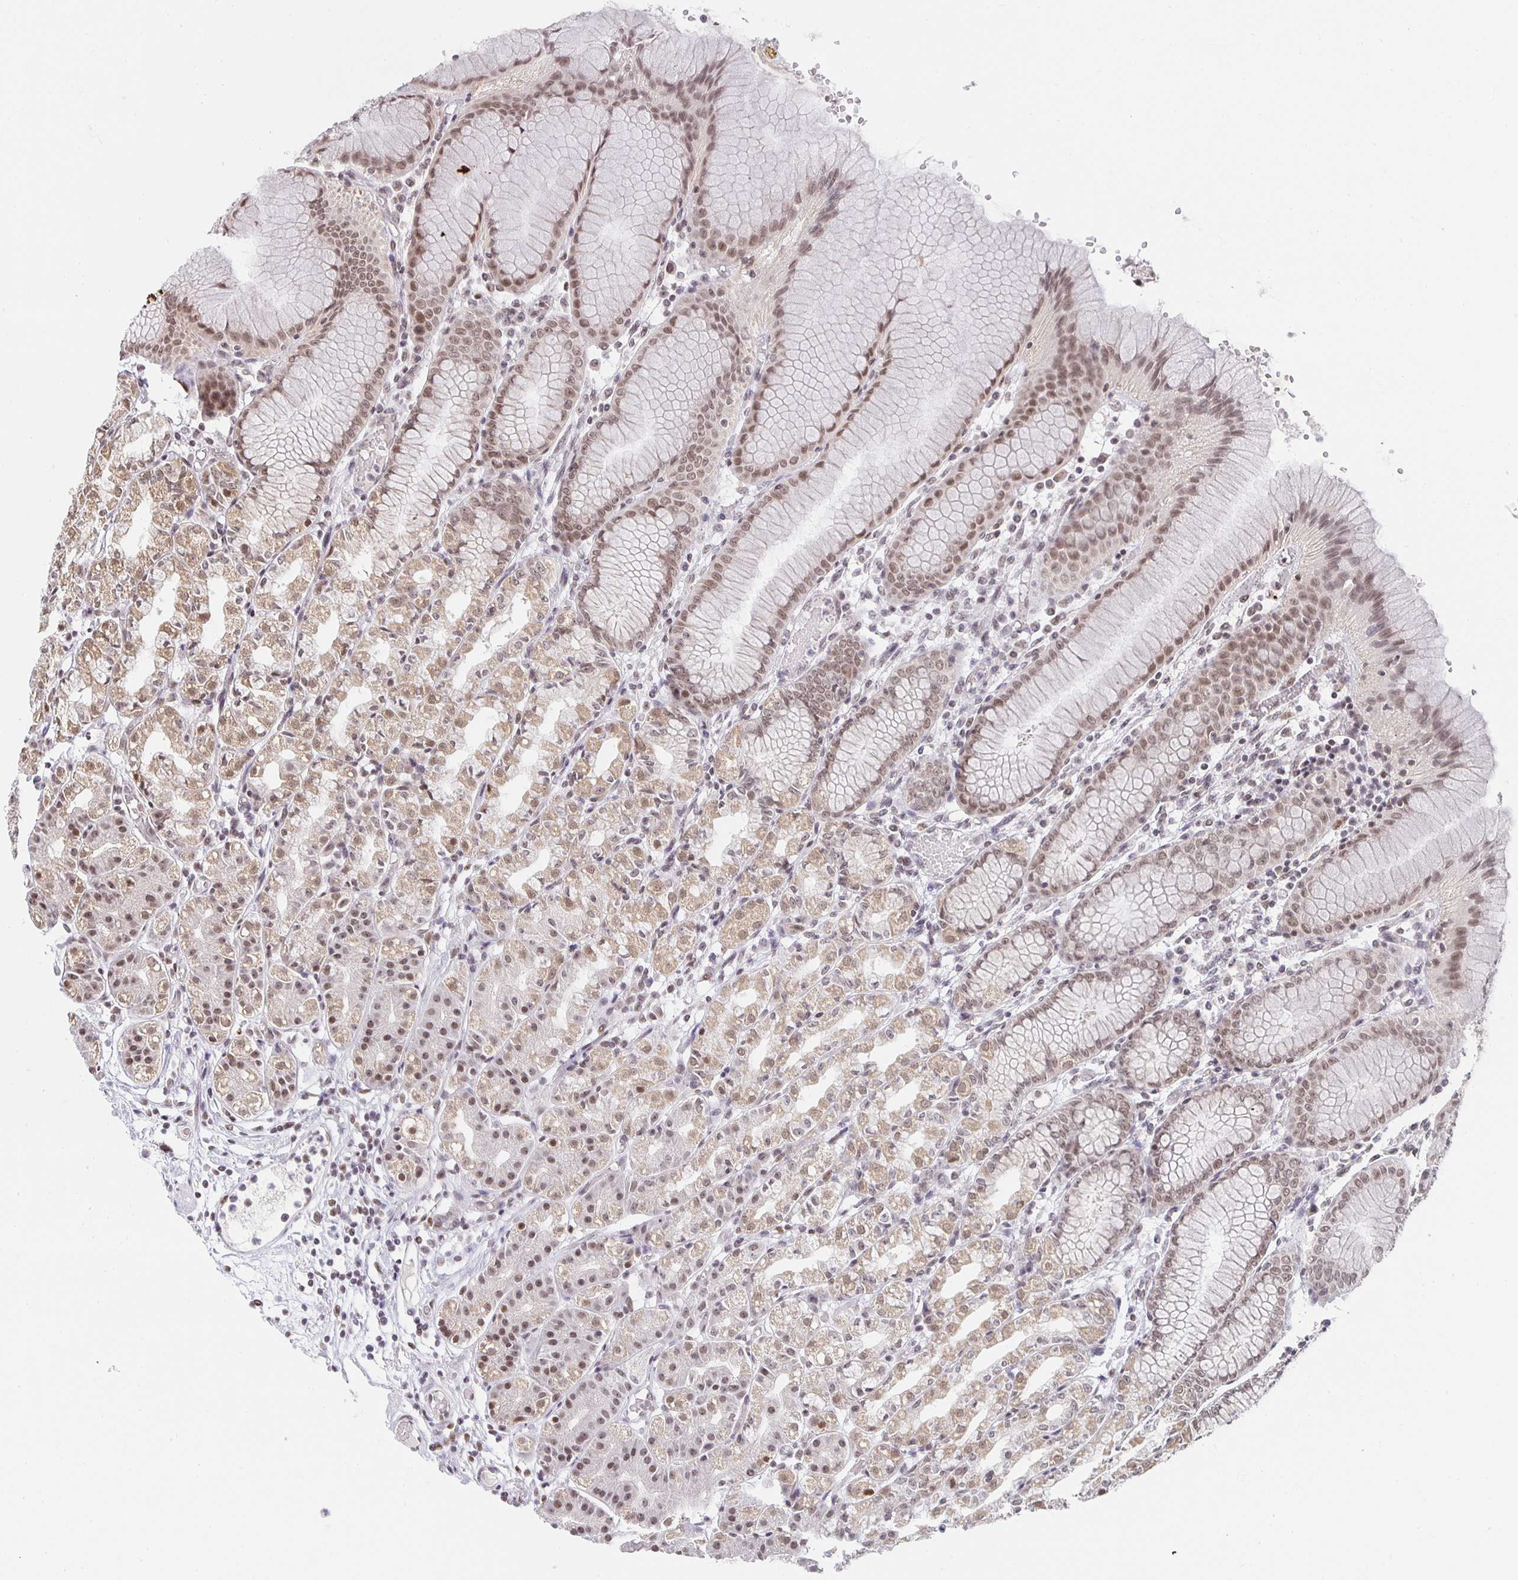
{"staining": {"intensity": "moderate", "quantity": ">75%", "location": "cytoplasmic/membranous,nuclear"}, "tissue": "stomach", "cell_type": "Glandular cells", "image_type": "normal", "snomed": [{"axis": "morphology", "description": "Normal tissue, NOS"}, {"axis": "topography", "description": "Stomach"}], "caption": "Protein staining of normal stomach shows moderate cytoplasmic/membranous,nuclear expression in approximately >75% of glandular cells.", "gene": "SMARCA2", "patient": {"sex": "female", "age": 57}}